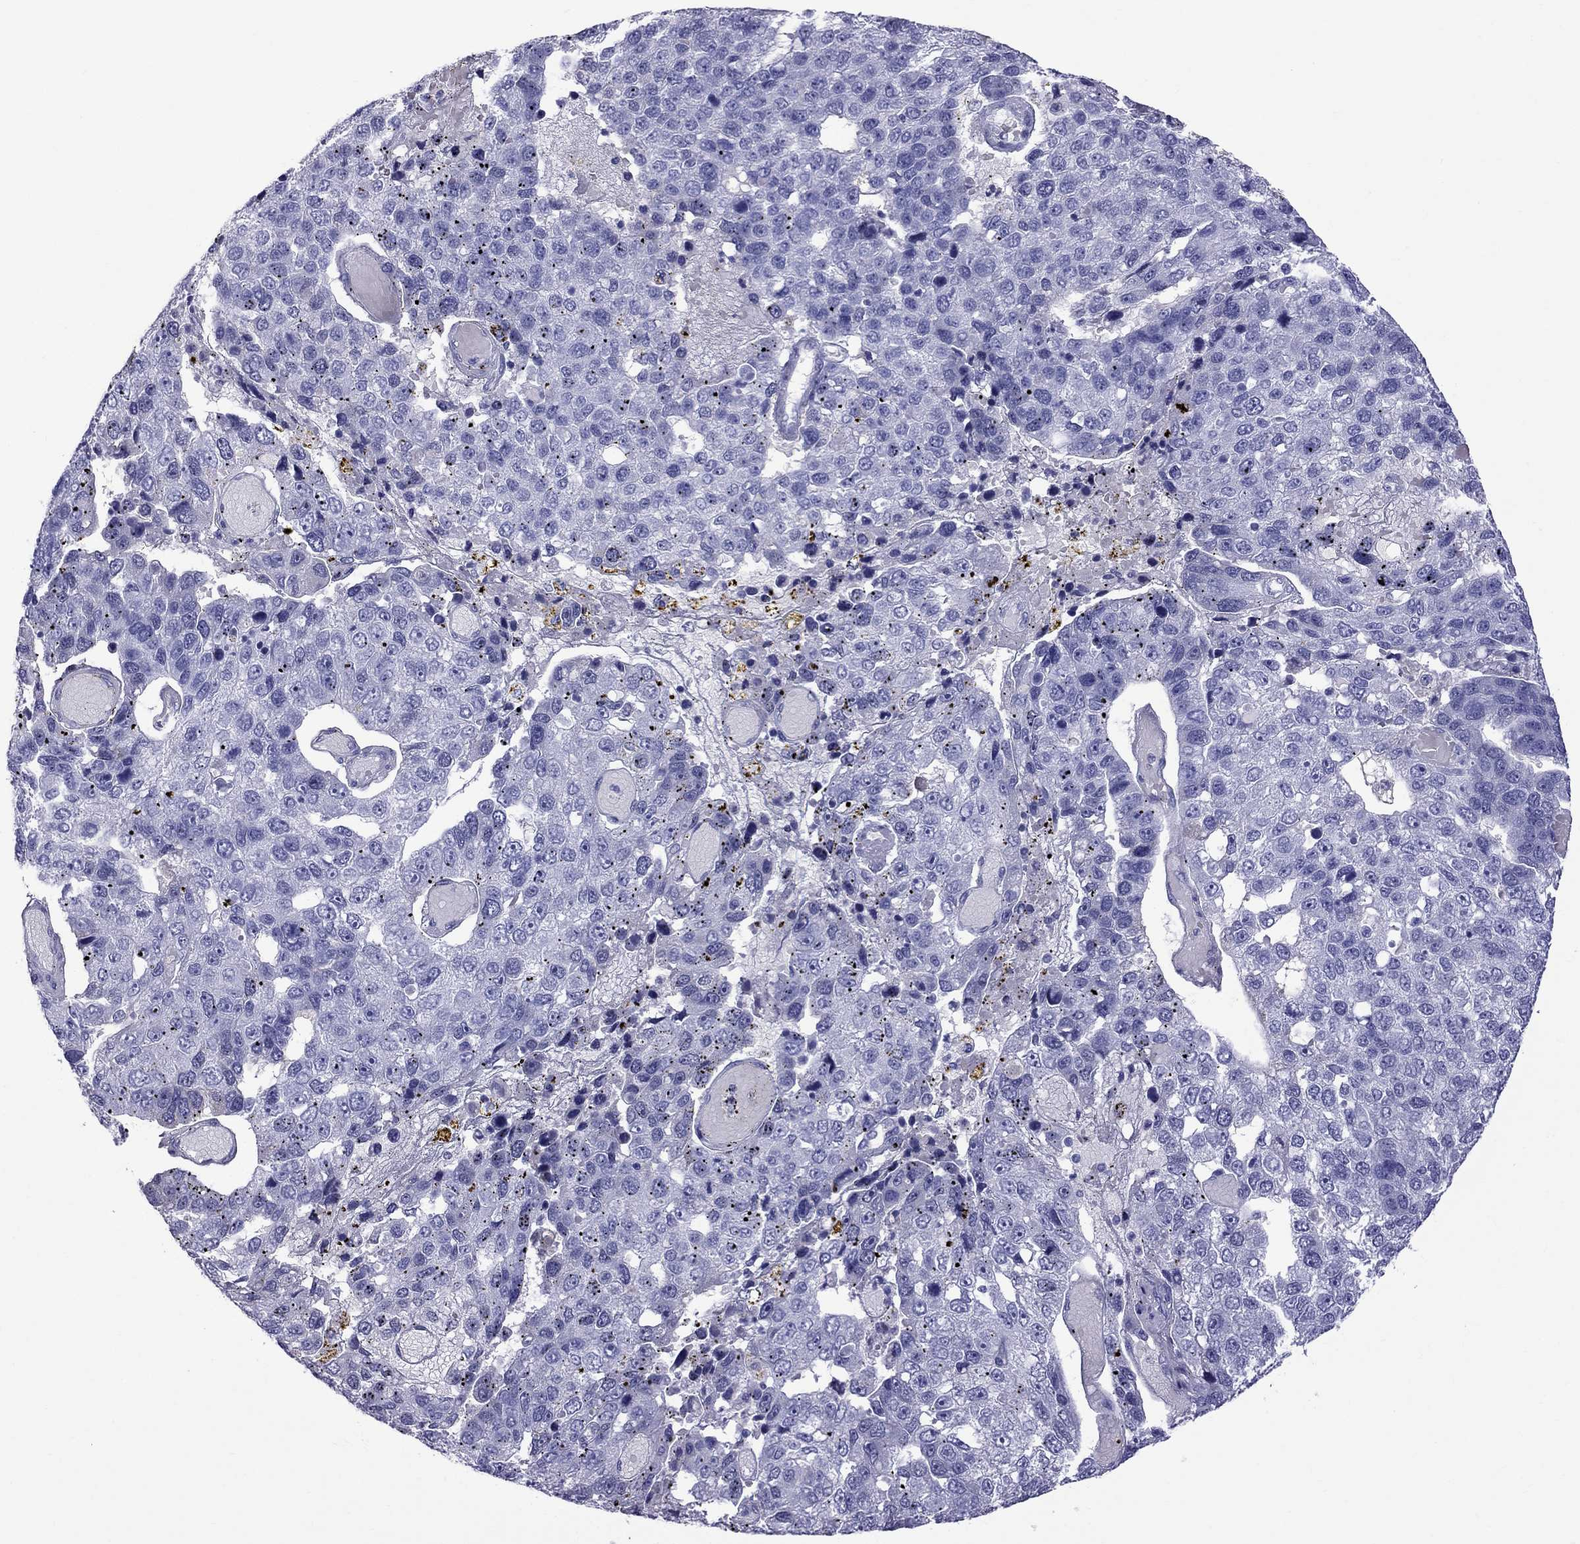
{"staining": {"intensity": "negative", "quantity": "none", "location": "none"}, "tissue": "pancreatic cancer", "cell_type": "Tumor cells", "image_type": "cancer", "snomed": [{"axis": "morphology", "description": "Adenocarcinoma, NOS"}, {"axis": "topography", "description": "Pancreas"}], "caption": "Pancreatic cancer was stained to show a protein in brown. There is no significant expression in tumor cells. Brightfield microscopy of immunohistochemistry stained with DAB (3,3'-diaminobenzidine) (brown) and hematoxylin (blue), captured at high magnification.", "gene": "SCART1", "patient": {"sex": "female", "age": 61}}